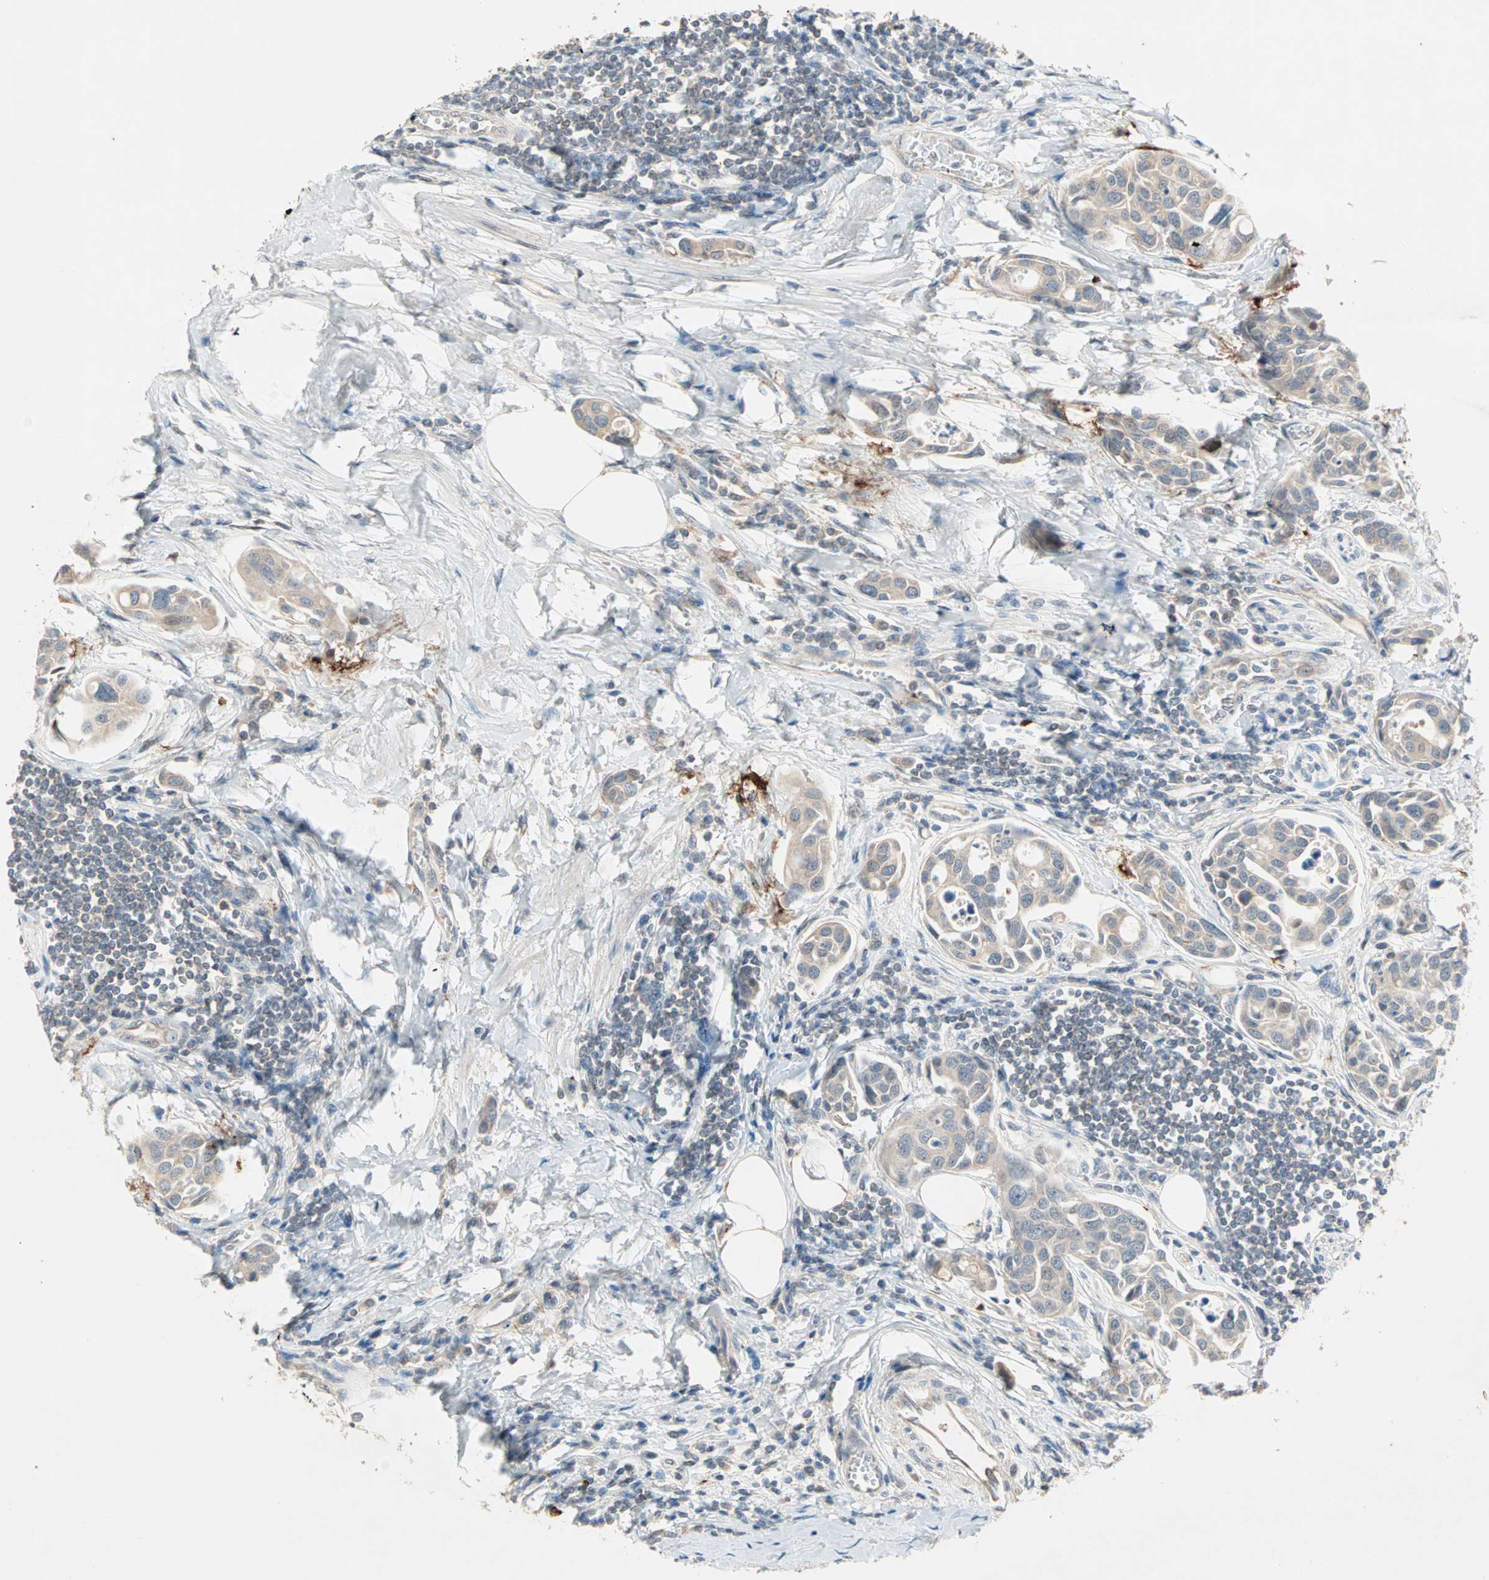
{"staining": {"intensity": "weak", "quantity": "25%-75%", "location": "cytoplasmic/membranous"}, "tissue": "urothelial cancer", "cell_type": "Tumor cells", "image_type": "cancer", "snomed": [{"axis": "morphology", "description": "Urothelial carcinoma, High grade"}, {"axis": "topography", "description": "Urinary bladder"}], "caption": "An image showing weak cytoplasmic/membranous staining in about 25%-75% of tumor cells in urothelial cancer, as visualized by brown immunohistochemical staining.", "gene": "PROS1", "patient": {"sex": "male", "age": 78}}